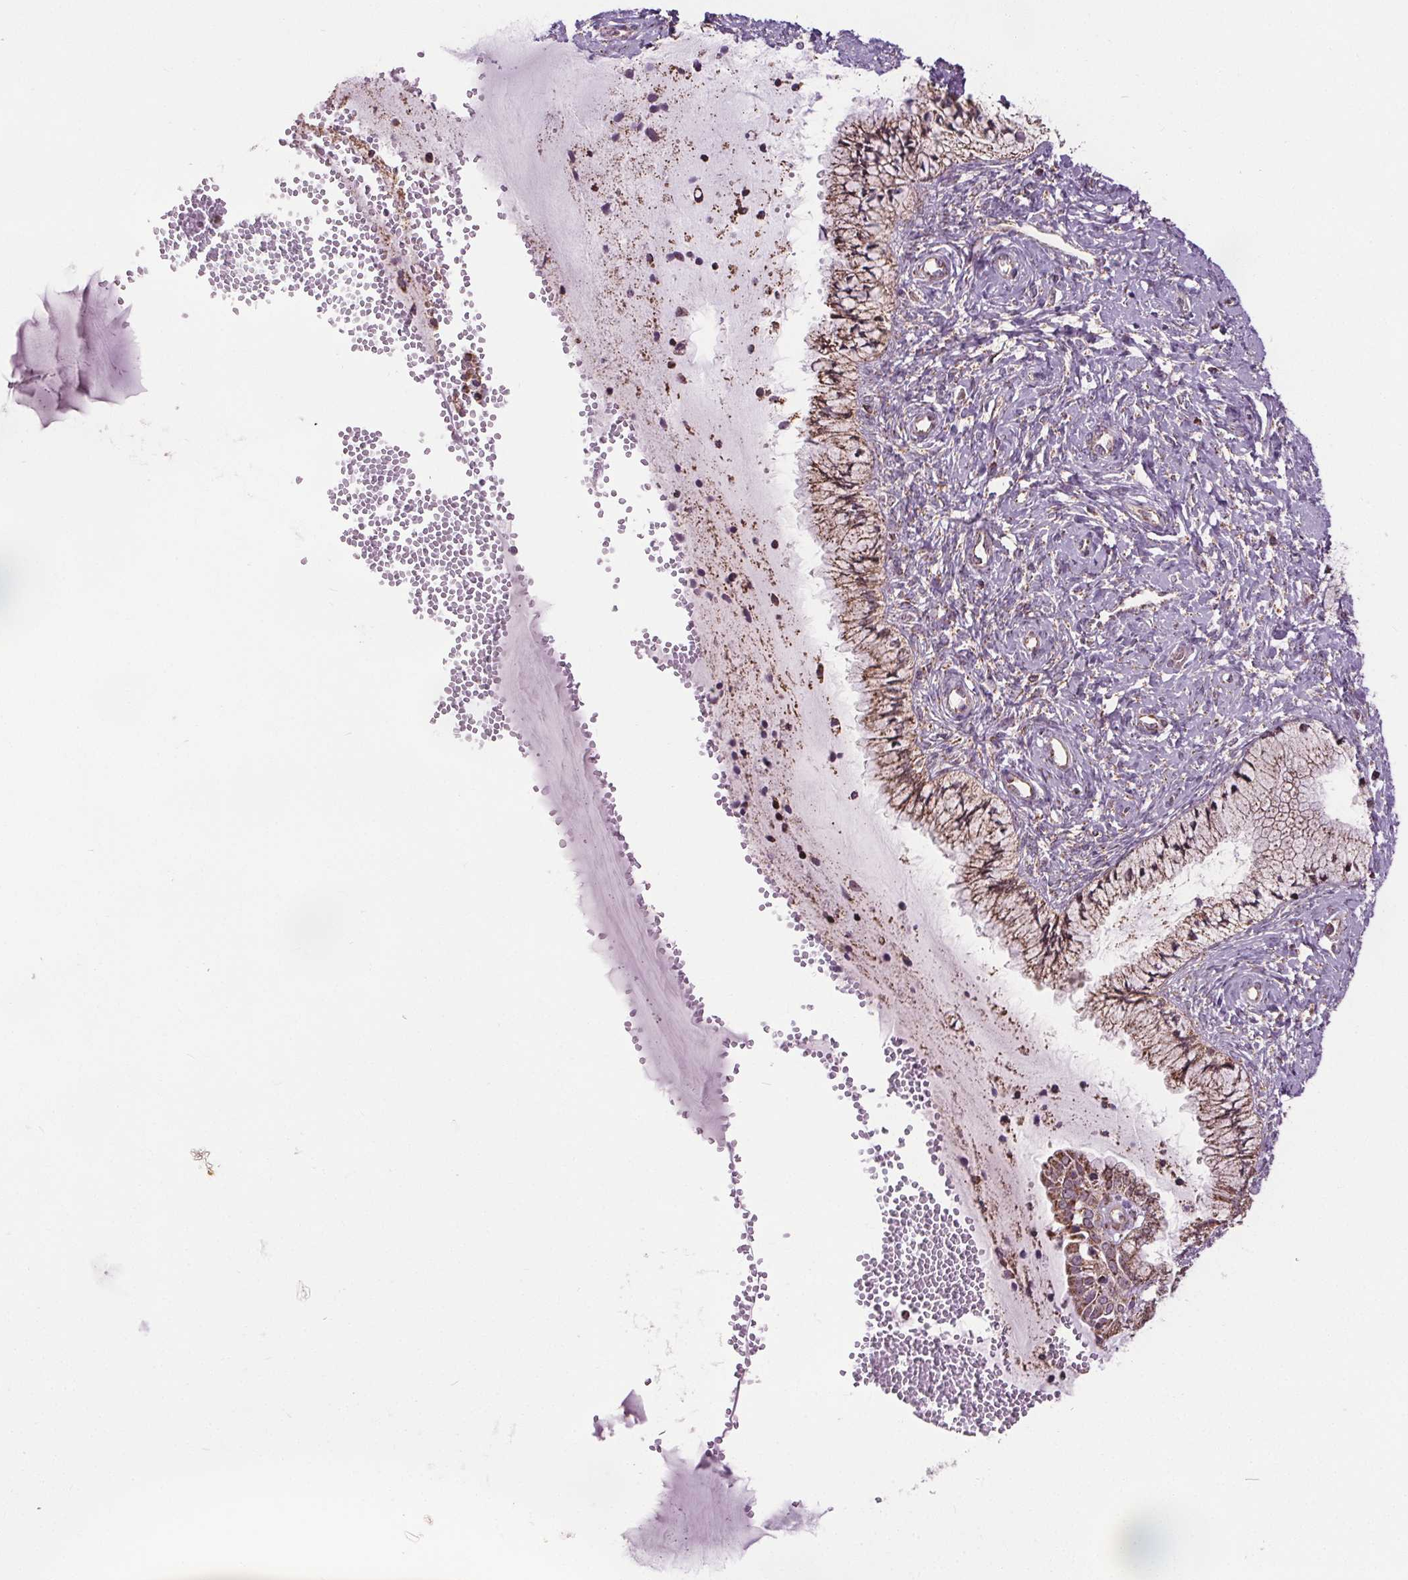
{"staining": {"intensity": "weak", "quantity": ">75%", "location": "cytoplasmic/membranous"}, "tissue": "cervix", "cell_type": "Glandular cells", "image_type": "normal", "snomed": [{"axis": "morphology", "description": "Normal tissue, NOS"}, {"axis": "topography", "description": "Cervix"}], "caption": "Glandular cells show low levels of weak cytoplasmic/membranous positivity in about >75% of cells in normal cervix.", "gene": "ZNF548", "patient": {"sex": "female", "age": 37}}